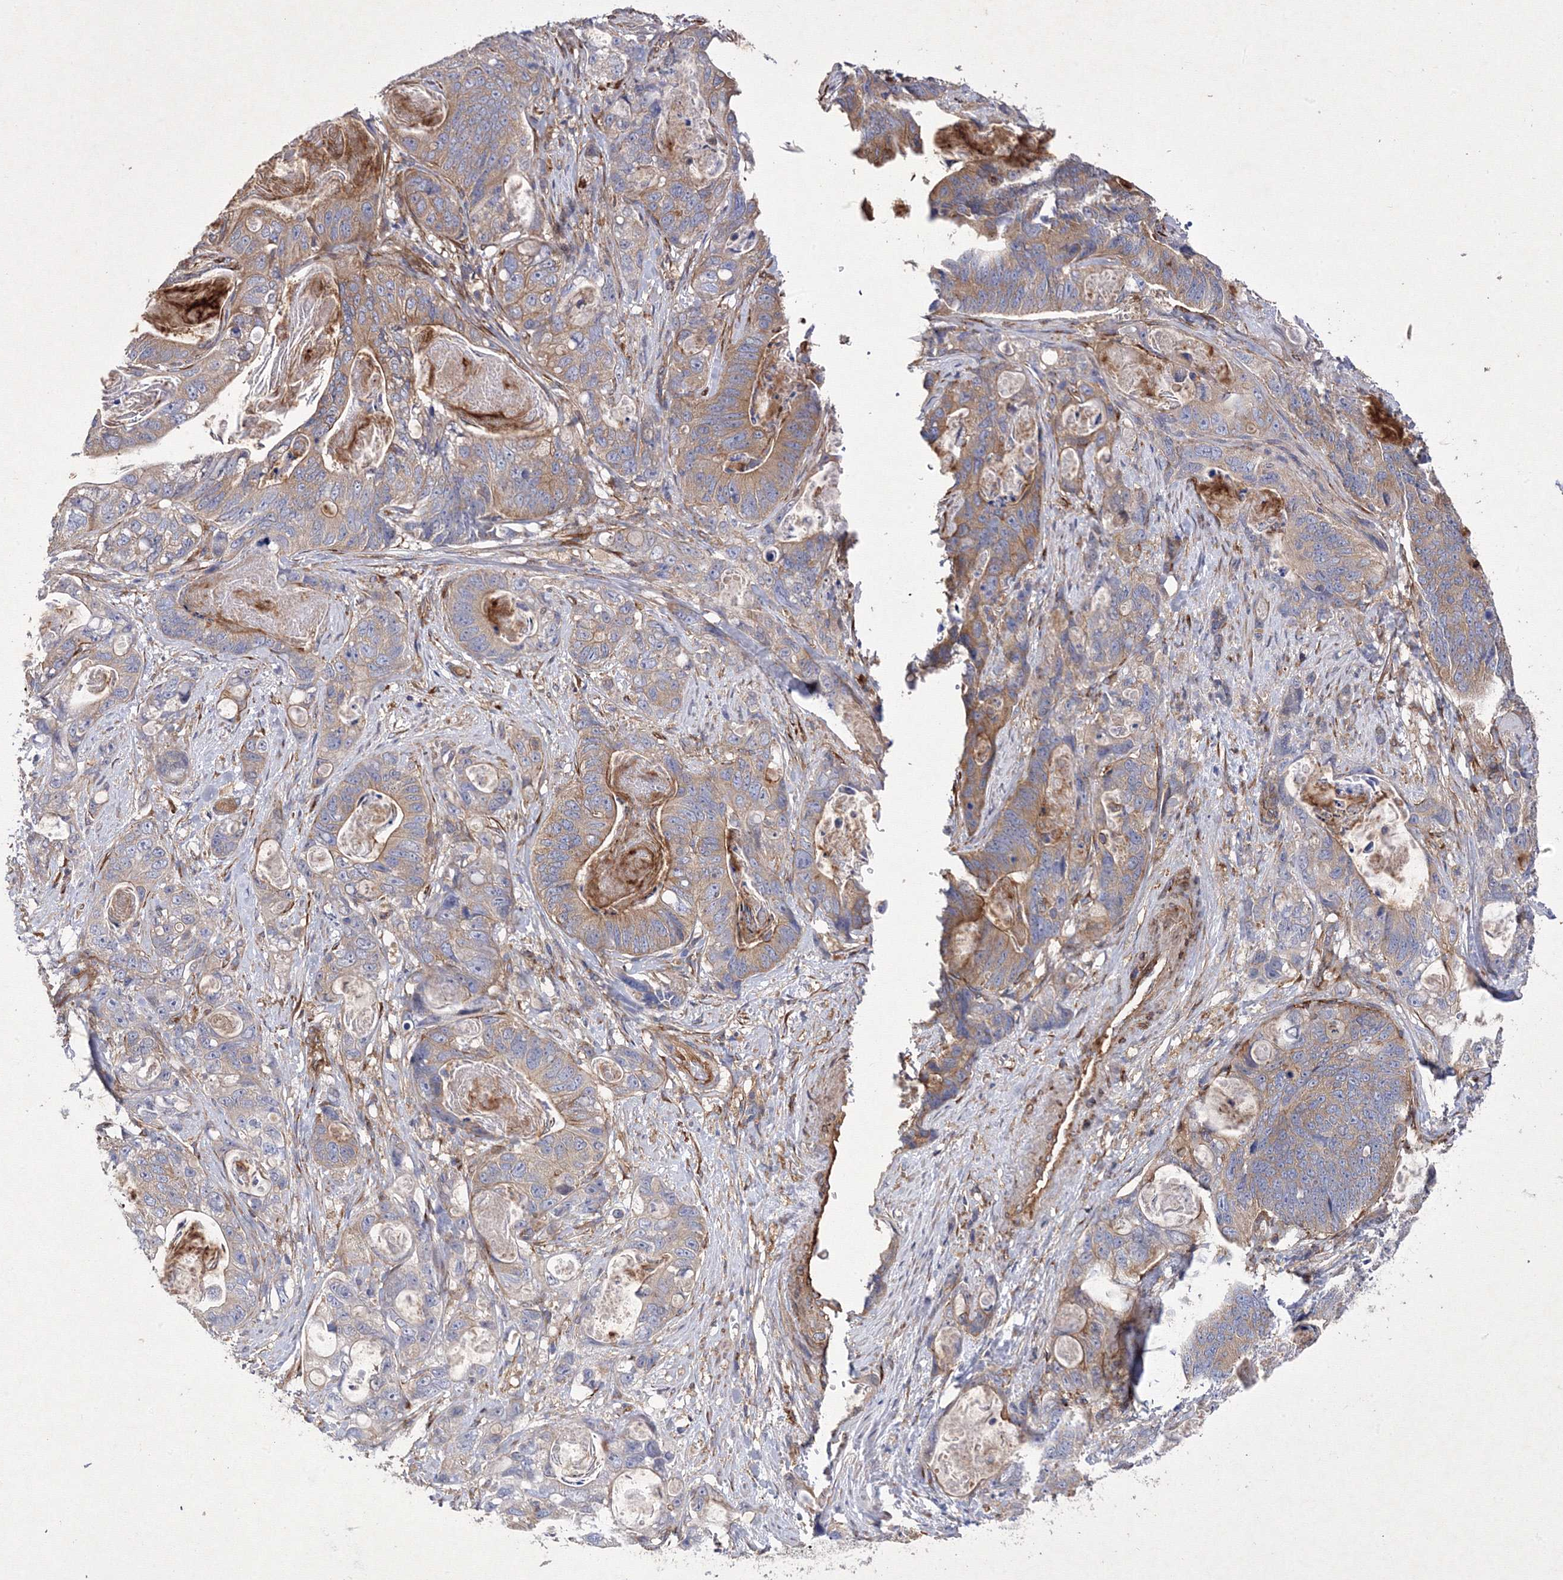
{"staining": {"intensity": "moderate", "quantity": "25%-75%", "location": "cytoplasmic/membranous"}, "tissue": "stomach cancer", "cell_type": "Tumor cells", "image_type": "cancer", "snomed": [{"axis": "morphology", "description": "Normal tissue, NOS"}, {"axis": "morphology", "description": "Adenocarcinoma, NOS"}, {"axis": "topography", "description": "Stomach"}], "caption": "Immunohistochemical staining of human adenocarcinoma (stomach) reveals medium levels of moderate cytoplasmic/membranous protein positivity in about 25%-75% of tumor cells.", "gene": "SNX18", "patient": {"sex": "female", "age": 89}}